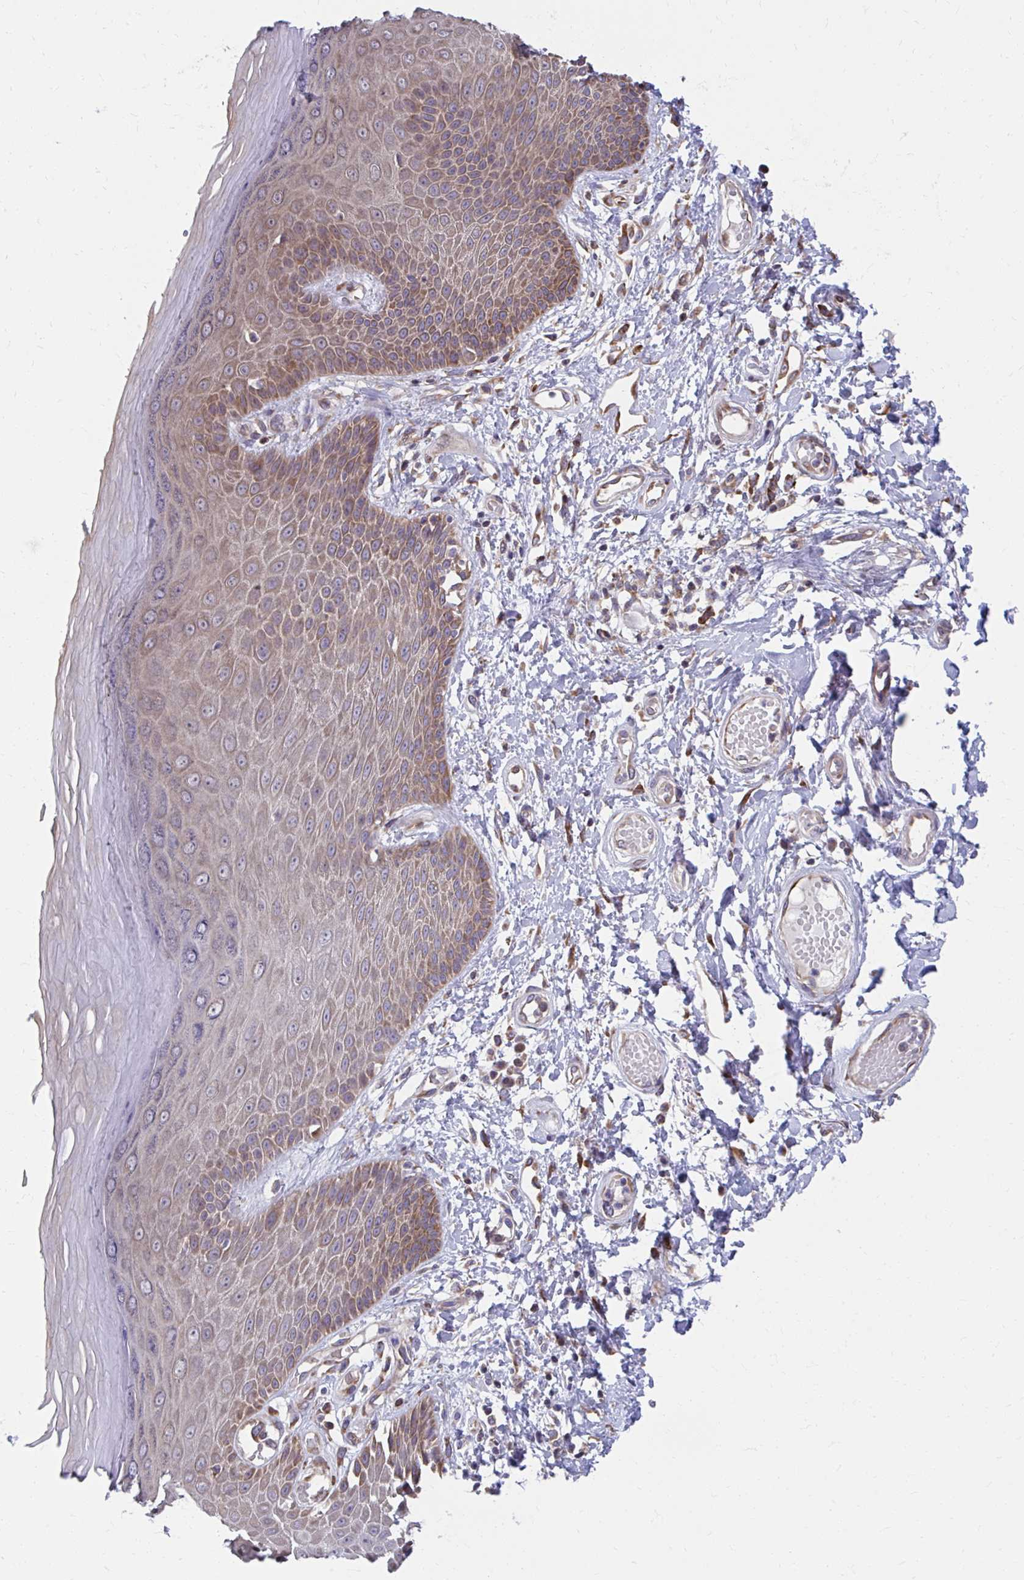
{"staining": {"intensity": "moderate", "quantity": ">75%", "location": "cytoplasmic/membranous"}, "tissue": "skin", "cell_type": "Epidermal cells", "image_type": "normal", "snomed": [{"axis": "morphology", "description": "Normal tissue, NOS"}, {"axis": "topography", "description": "Anal"}, {"axis": "topography", "description": "Peripheral nerve tissue"}], "caption": "A high-resolution image shows IHC staining of unremarkable skin, which displays moderate cytoplasmic/membranous staining in approximately >75% of epidermal cells.", "gene": "ZNF778", "patient": {"sex": "male", "age": 78}}